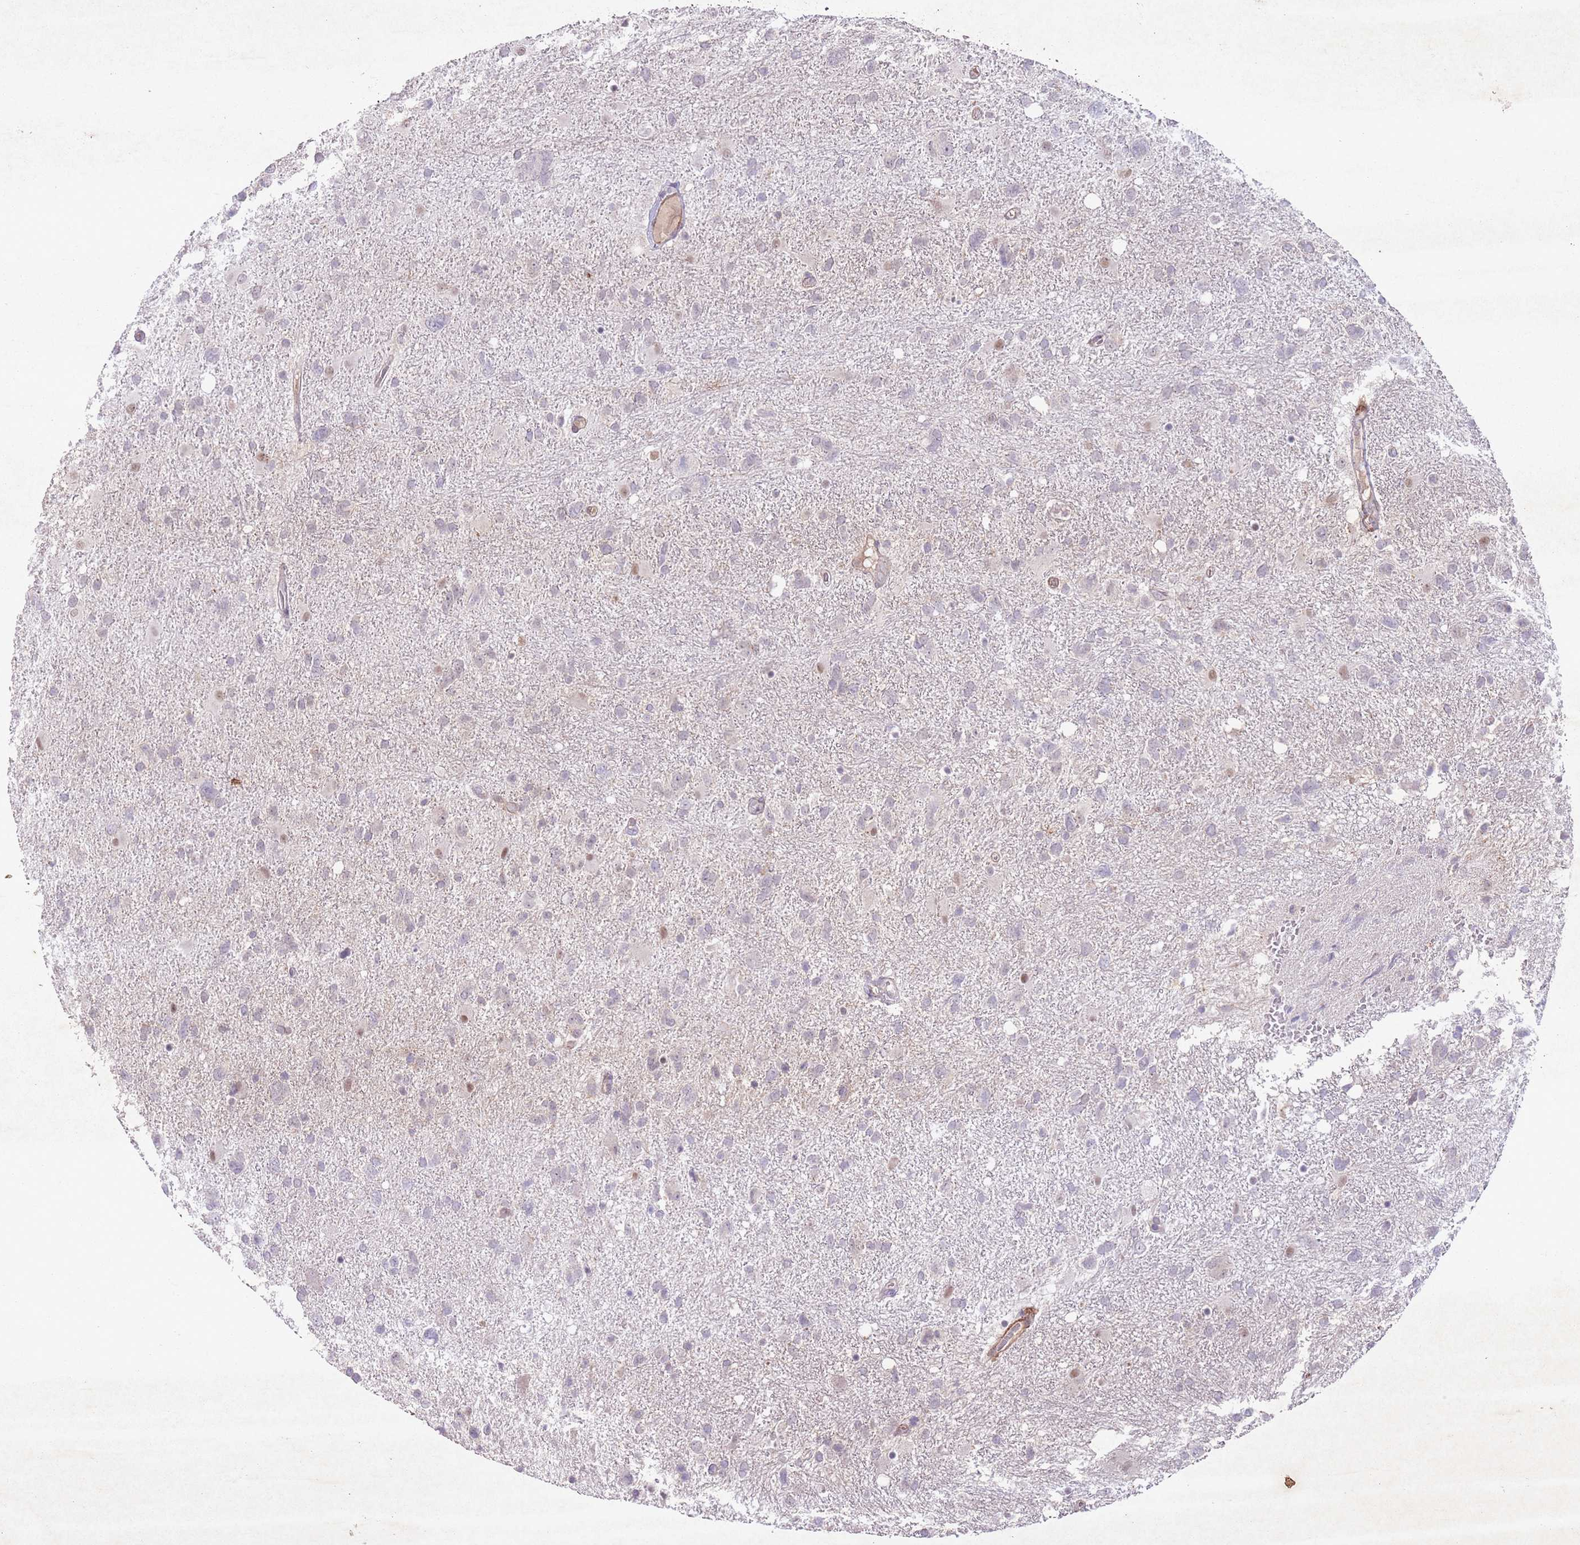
{"staining": {"intensity": "negative", "quantity": "none", "location": "none"}, "tissue": "glioma", "cell_type": "Tumor cells", "image_type": "cancer", "snomed": [{"axis": "morphology", "description": "Glioma, malignant, High grade"}, {"axis": "topography", "description": "Brain"}], "caption": "The photomicrograph displays no staining of tumor cells in malignant glioma (high-grade). (DAB (3,3'-diaminobenzidine) immunohistochemistry (IHC) visualized using brightfield microscopy, high magnification).", "gene": "CCNI", "patient": {"sex": "male", "age": 61}}